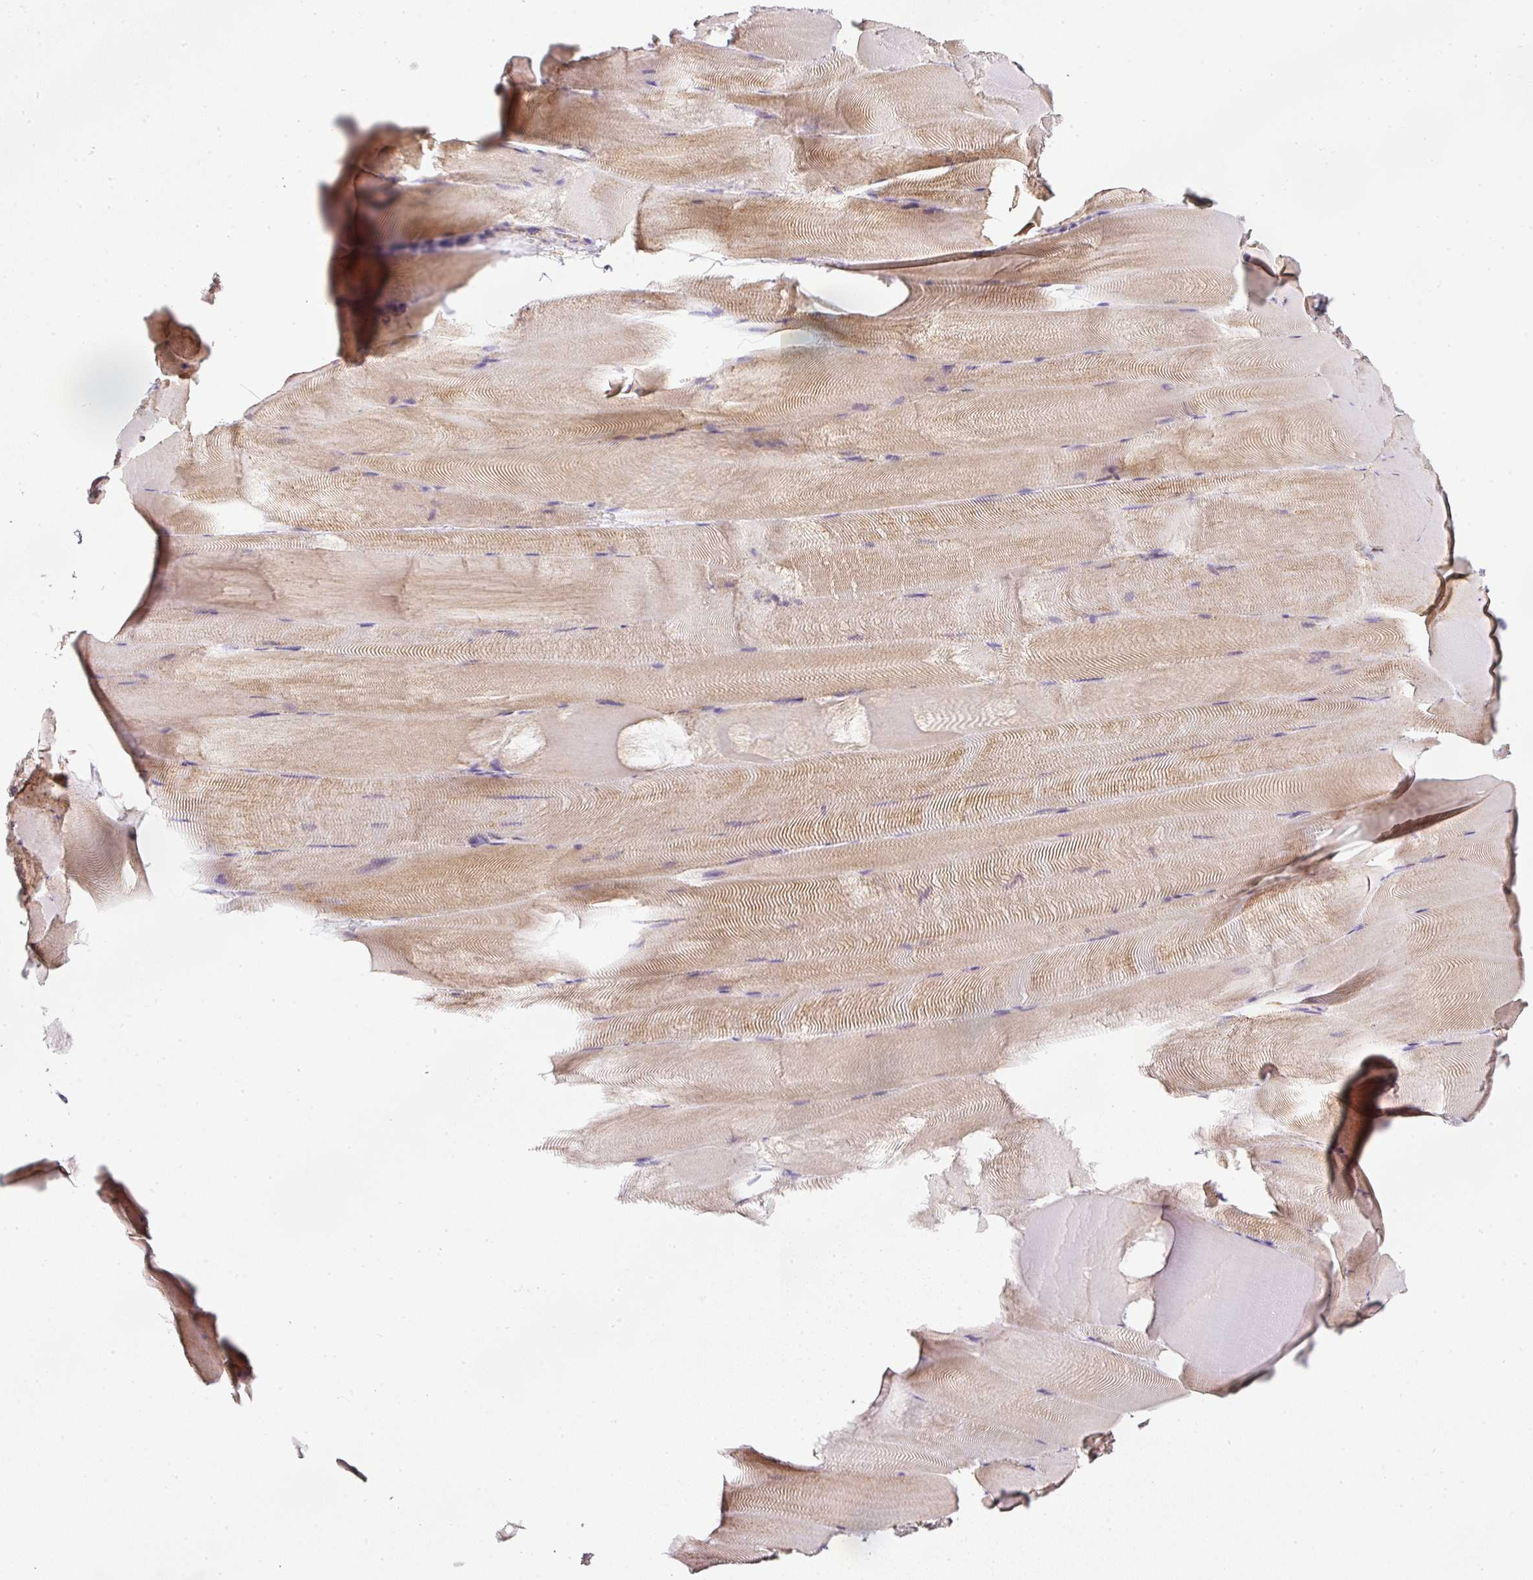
{"staining": {"intensity": "moderate", "quantity": "25%-75%", "location": "cytoplasmic/membranous"}, "tissue": "skeletal muscle", "cell_type": "Myocytes", "image_type": "normal", "snomed": [{"axis": "morphology", "description": "Normal tissue, NOS"}, {"axis": "topography", "description": "Skeletal muscle"}], "caption": "Skeletal muscle stained with immunohistochemistry (IHC) reveals moderate cytoplasmic/membranous expression in approximately 25%-75% of myocytes. The protein of interest is shown in brown color, while the nuclei are stained blue.", "gene": "SDHA", "patient": {"sex": "female", "age": 64}}